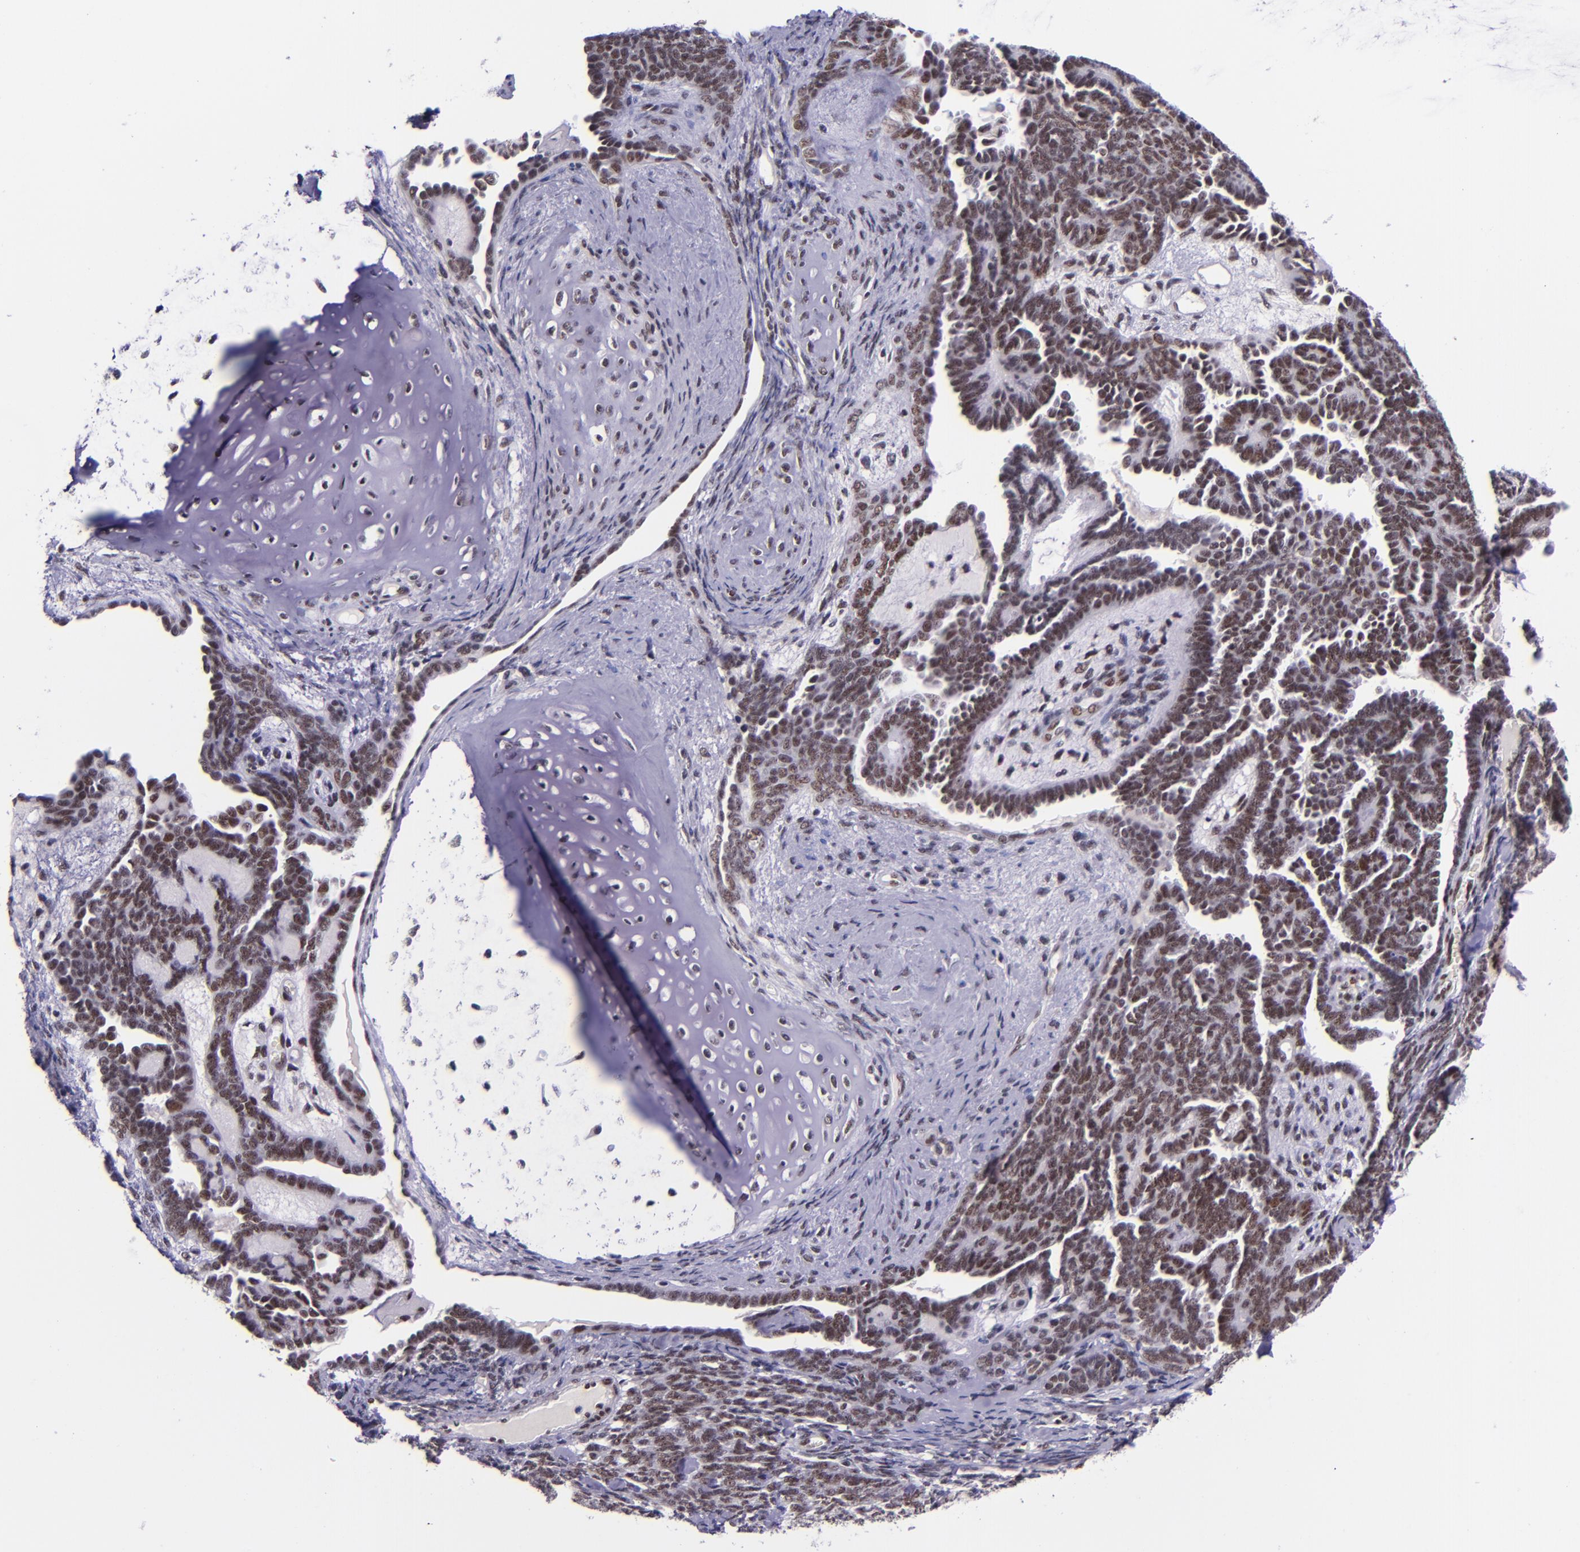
{"staining": {"intensity": "strong", "quantity": ">75%", "location": "nuclear"}, "tissue": "endometrial cancer", "cell_type": "Tumor cells", "image_type": "cancer", "snomed": [{"axis": "morphology", "description": "Neoplasm, malignant, NOS"}, {"axis": "topography", "description": "Endometrium"}], "caption": "Endometrial cancer stained for a protein (brown) exhibits strong nuclear positive expression in approximately >75% of tumor cells.", "gene": "GPKOW", "patient": {"sex": "female", "age": 74}}